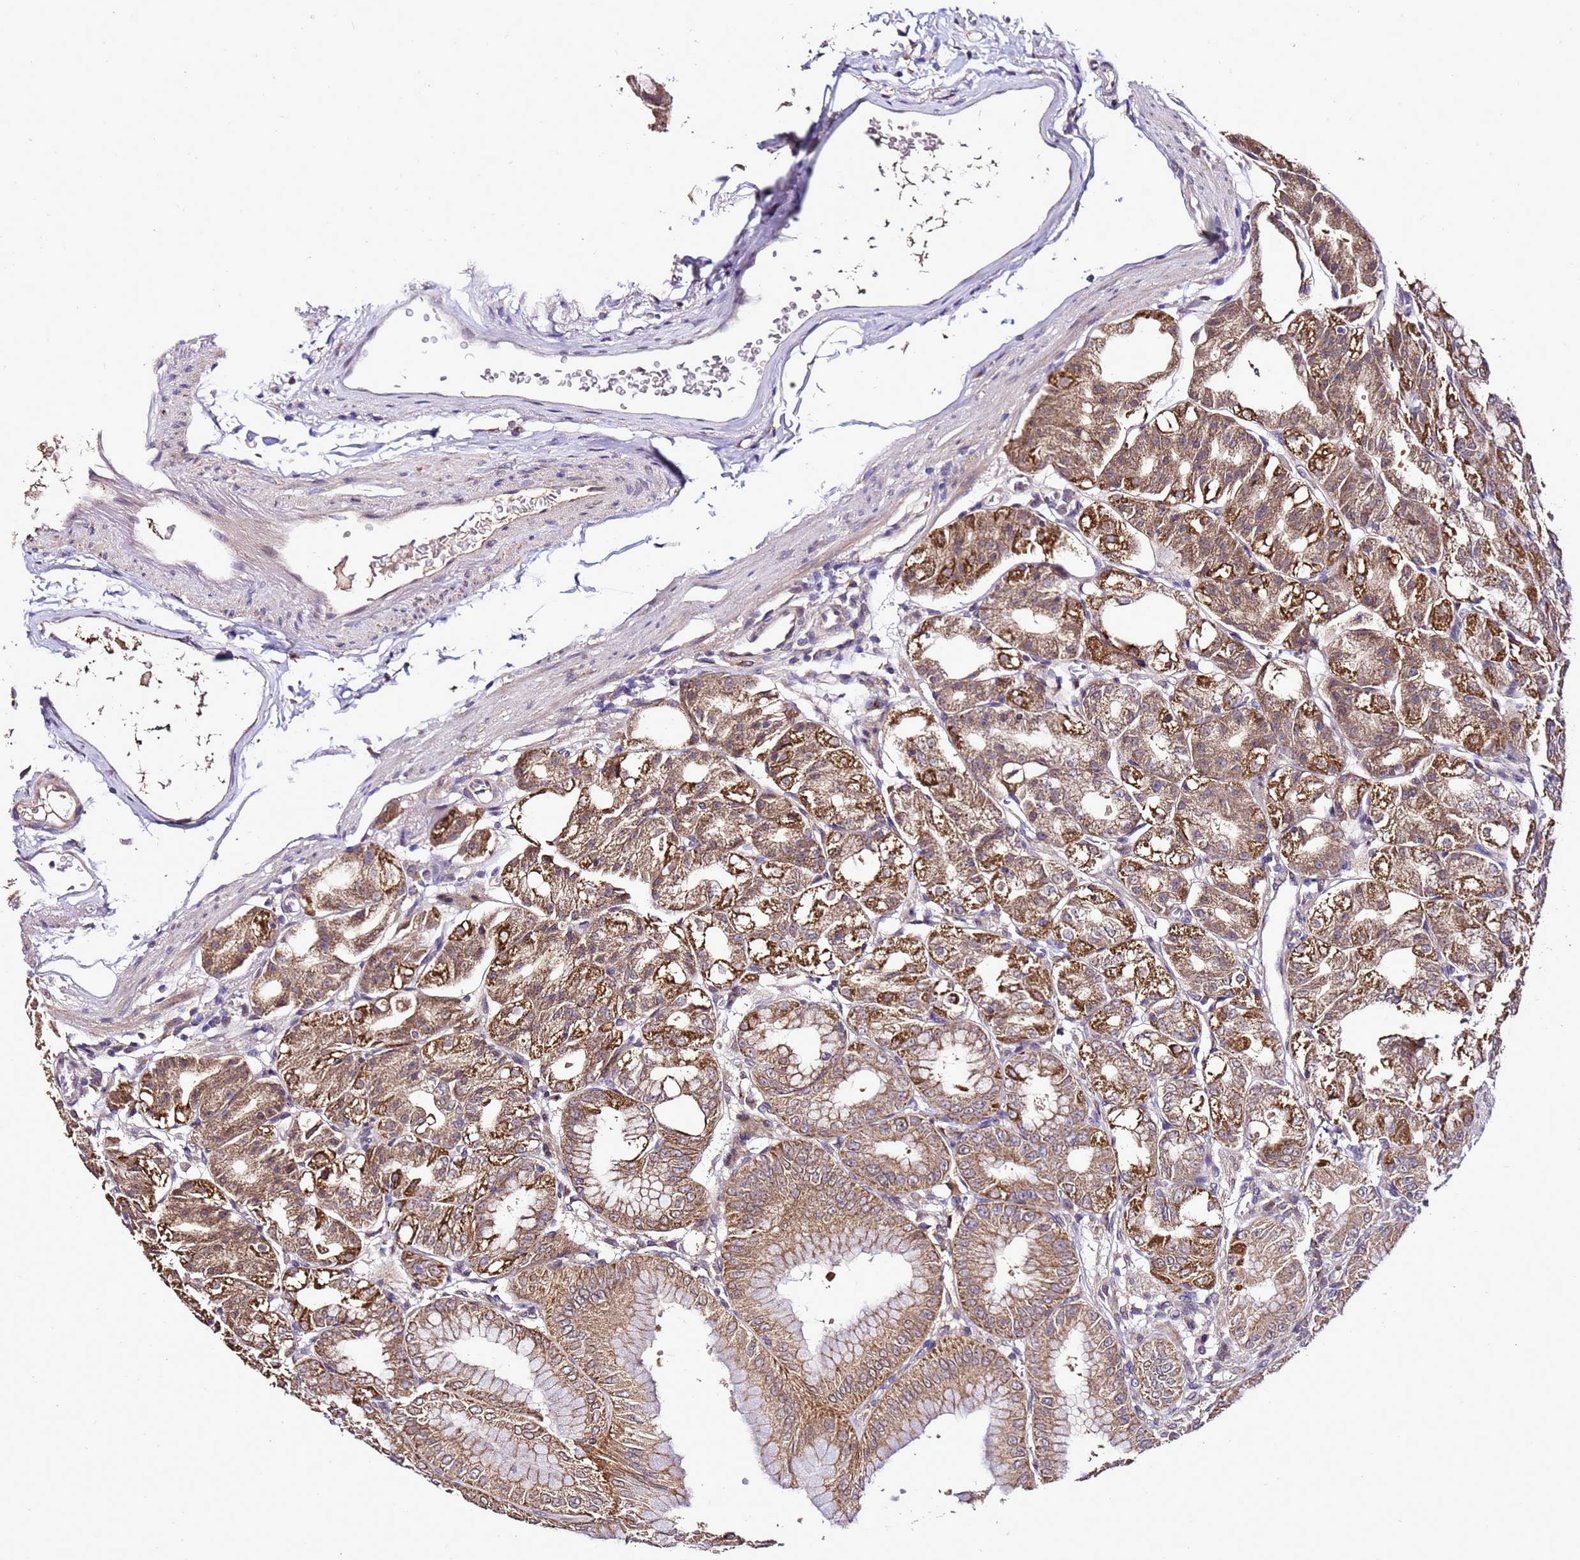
{"staining": {"intensity": "moderate", "quantity": ">75%", "location": "cytoplasmic/membranous"}, "tissue": "stomach", "cell_type": "Glandular cells", "image_type": "normal", "snomed": [{"axis": "morphology", "description": "Normal tissue, NOS"}, {"axis": "topography", "description": "Stomach, lower"}], "caption": "A high-resolution image shows immunohistochemistry (IHC) staining of benign stomach, which shows moderate cytoplasmic/membranous staining in about >75% of glandular cells. Immunohistochemistry (ihc) stains the protein of interest in brown and the nuclei are stained blue.", "gene": "ZNF329", "patient": {"sex": "male", "age": 71}}